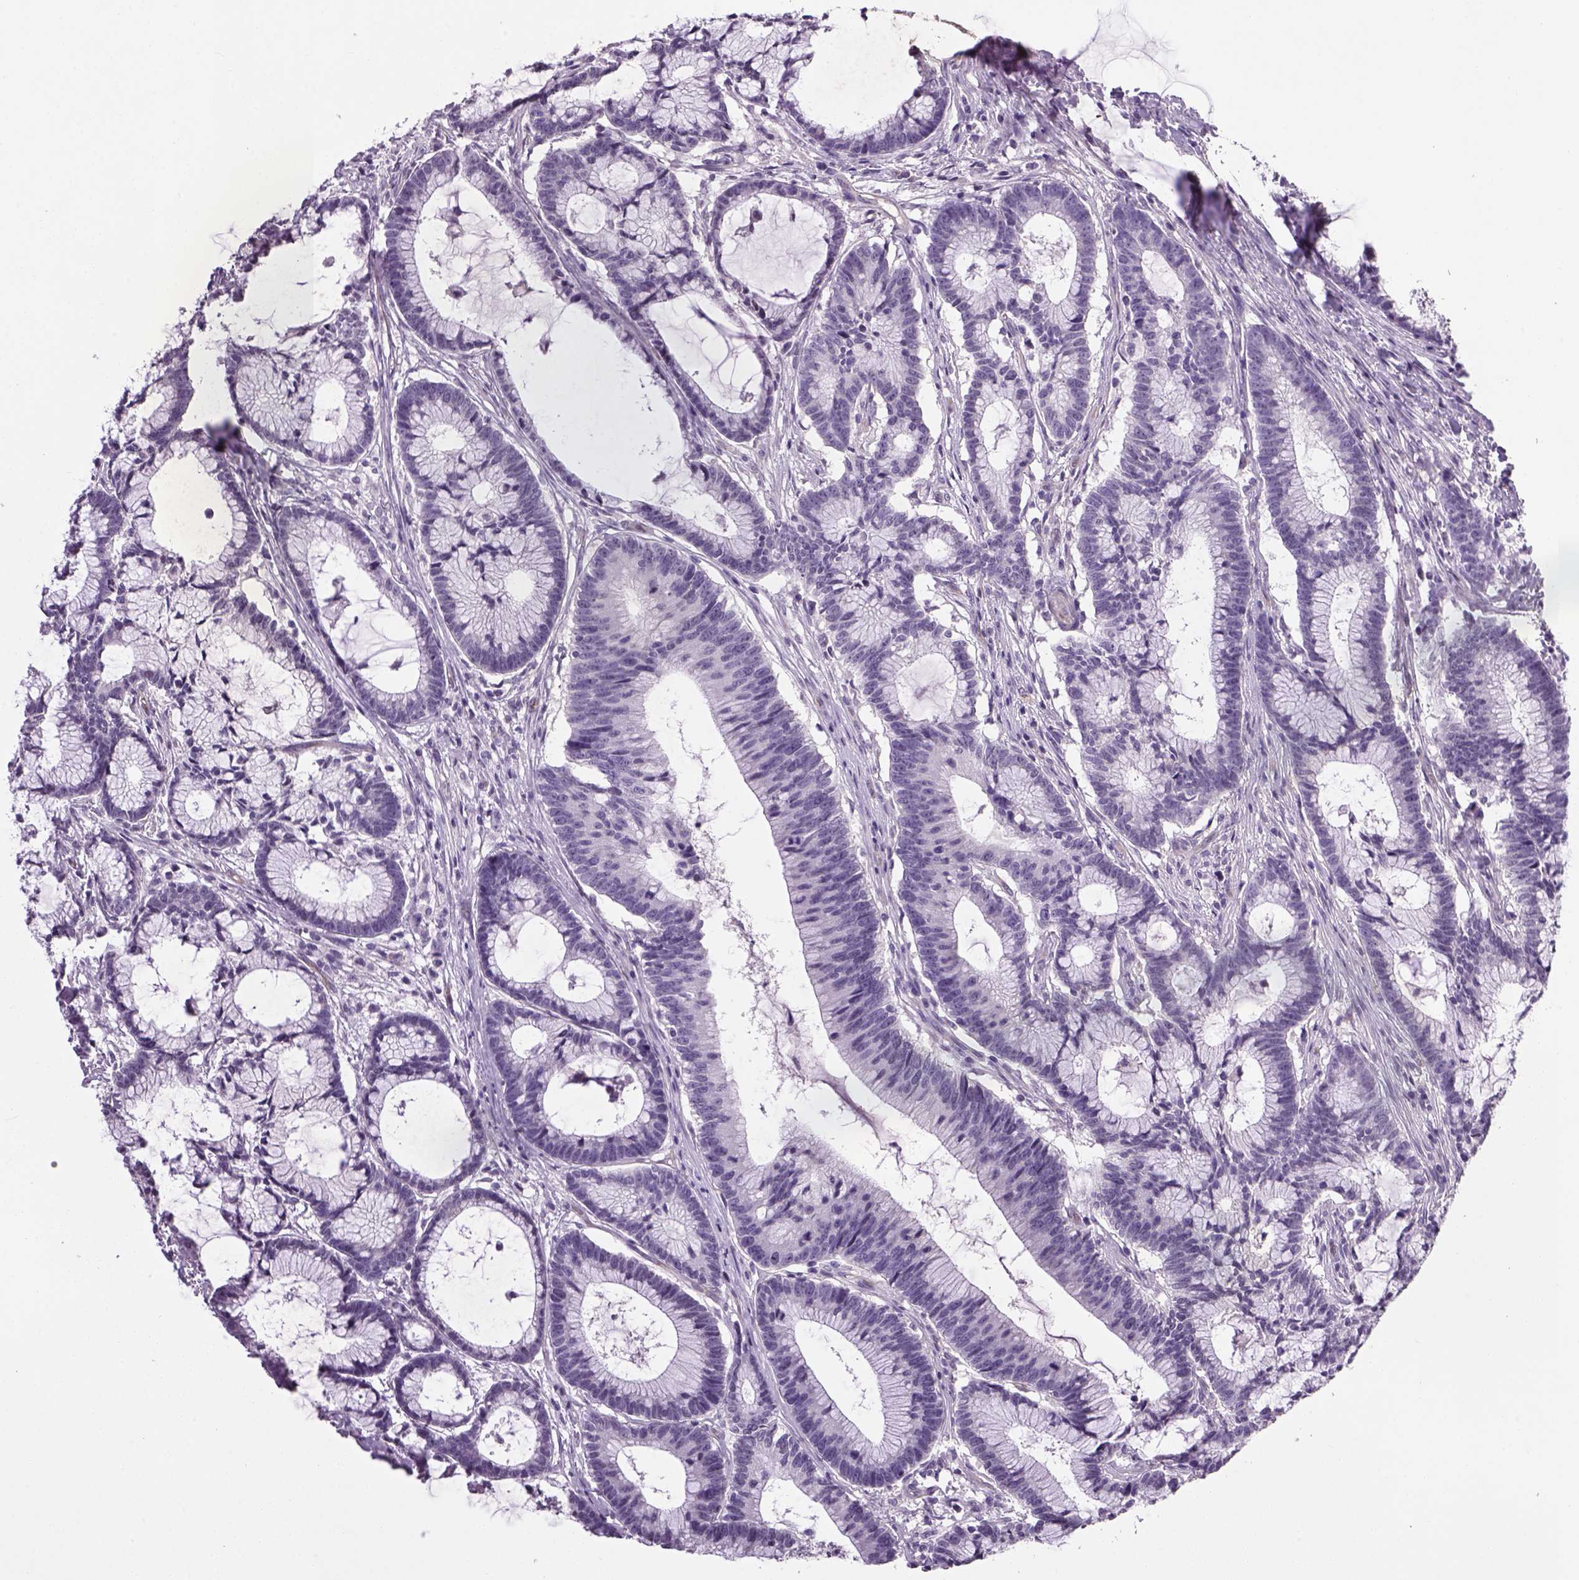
{"staining": {"intensity": "negative", "quantity": "none", "location": "none"}, "tissue": "colorectal cancer", "cell_type": "Tumor cells", "image_type": "cancer", "snomed": [{"axis": "morphology", "description": "Adenocarcinoma, NOS"}, {"axis": "topography", "description": "Colon"}], "caption": "The histopathology image shows no staining of tumor cells in adenocarcinoma (colorectal).", "gene": "PRRT1", "patient": {"sex": "female", "age": 78}}